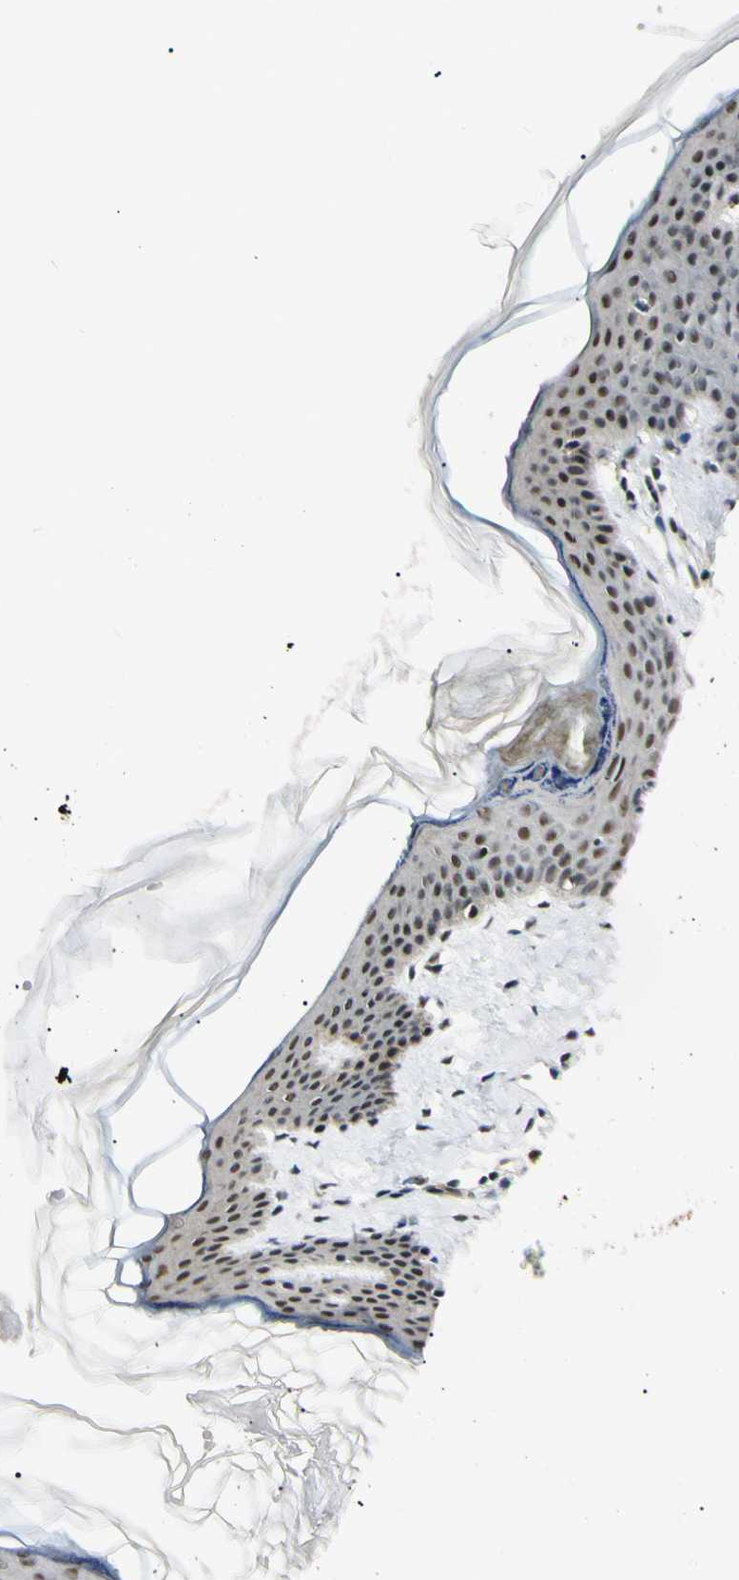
{"staining": {"intensity": "moderate", "quantity": ">75%", "location": "nuclear"}, "tissue": "skin", "cell_type": "Fibroblasts", "image_type": "normal", "snomed": [{"axis": "morphology", "description": "Normal tissue, NOS"}, {"axis": "topography", "description": "Skin"}], "caption": "Moderate nuclear protein positivity is appreciated in approximately >75% of fibroblasts in skin. (IHC, brightfield microscopy, high magnification).", "gene": "ZNF134", "patient": {"sex": "female", "age": 17}}